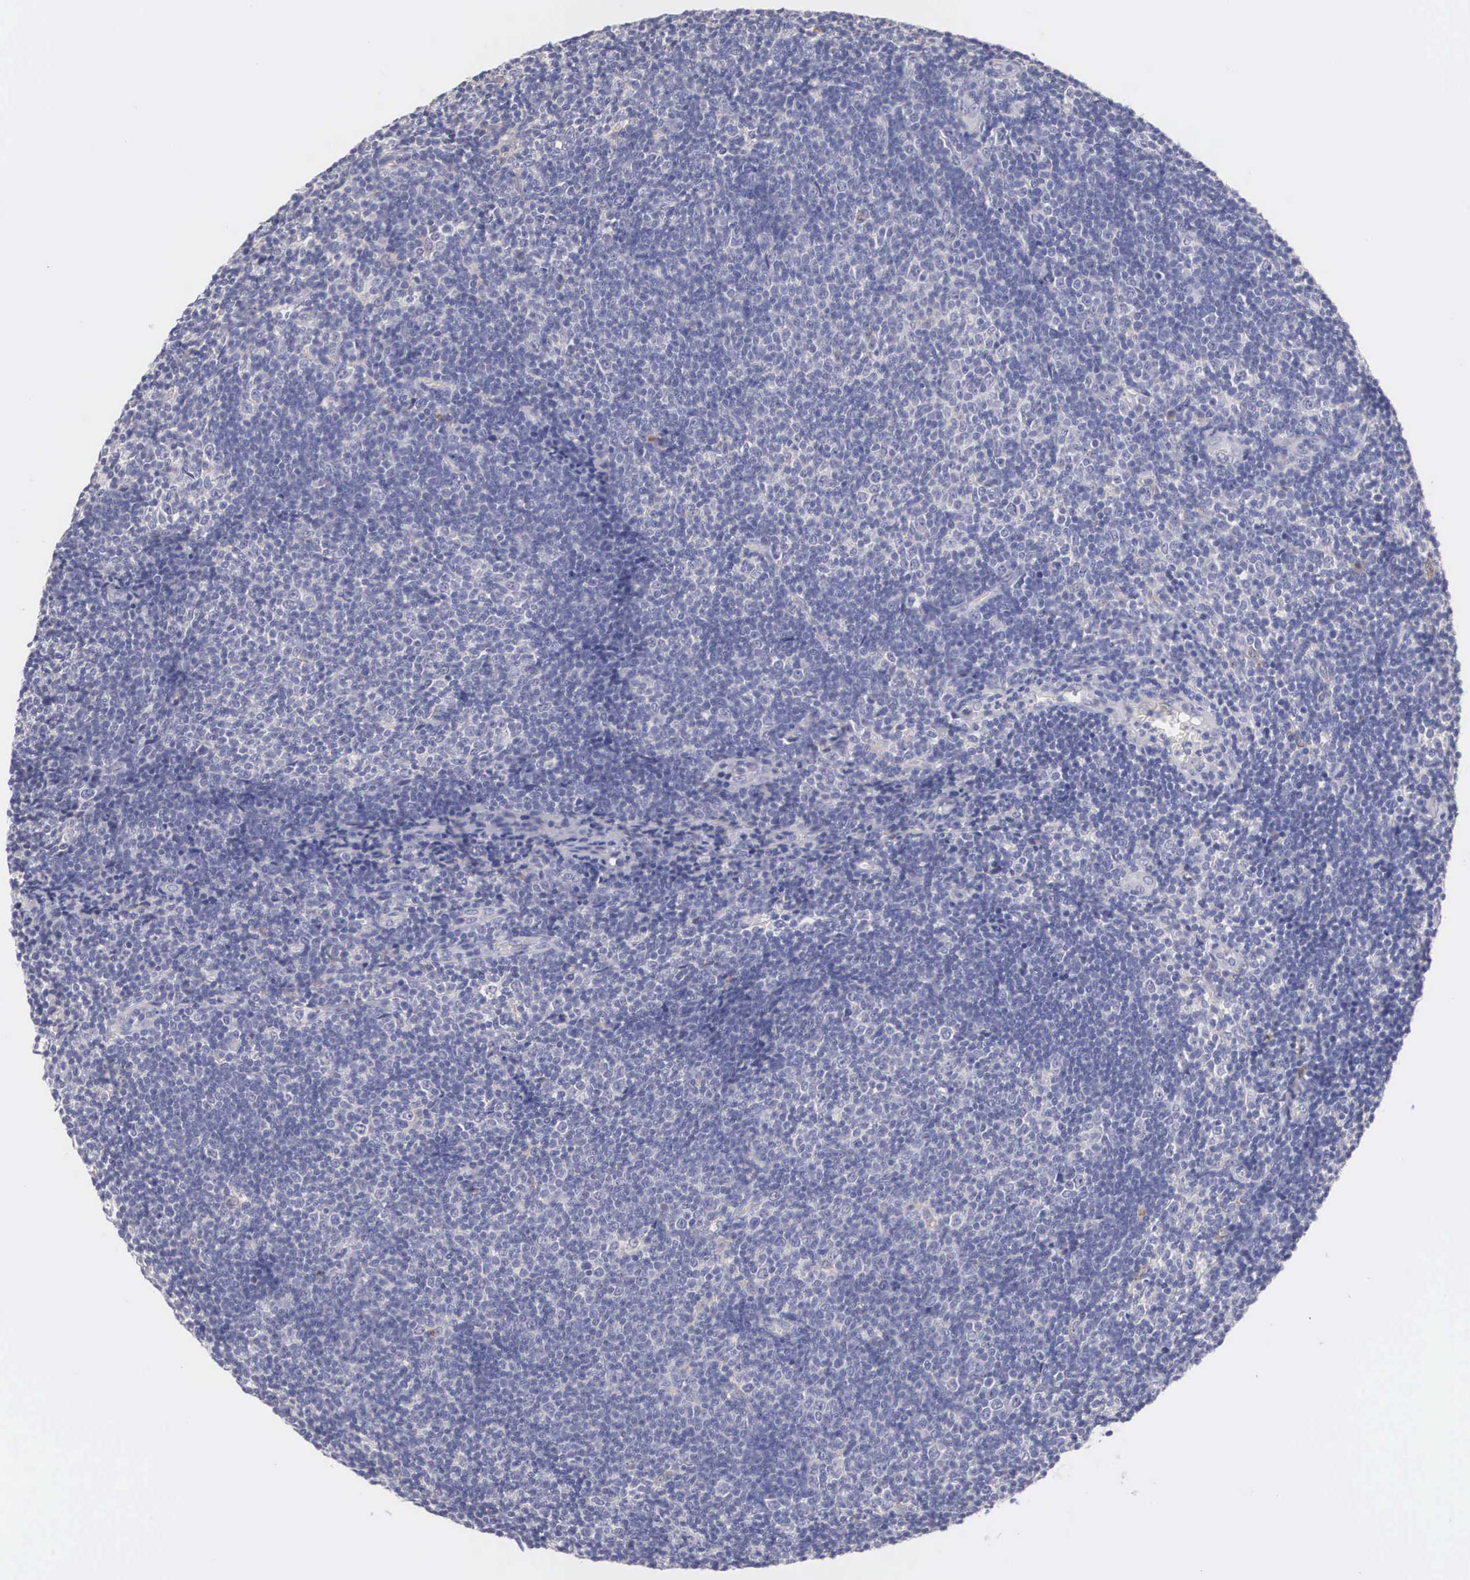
{"staining": {"intensity": "negative", "quantity": "none", "location": "none"}, "tissue": "lymphoma", "cell_type": "Tumor cells", "image_type": "cancer", "snomed": [{"axis": "morphology", "description": "Malignant lymphoma, non-Hodgkin's type, Low grade"}, {"axis": "topography", "description": "Lymph node"}], "caption": "Immunohistochemistry (IHC) of human lymphoma demonstrates no staining in tumor cells.", "gene": "ABHD4", "patient": {"sex": "male", "age": 49}}